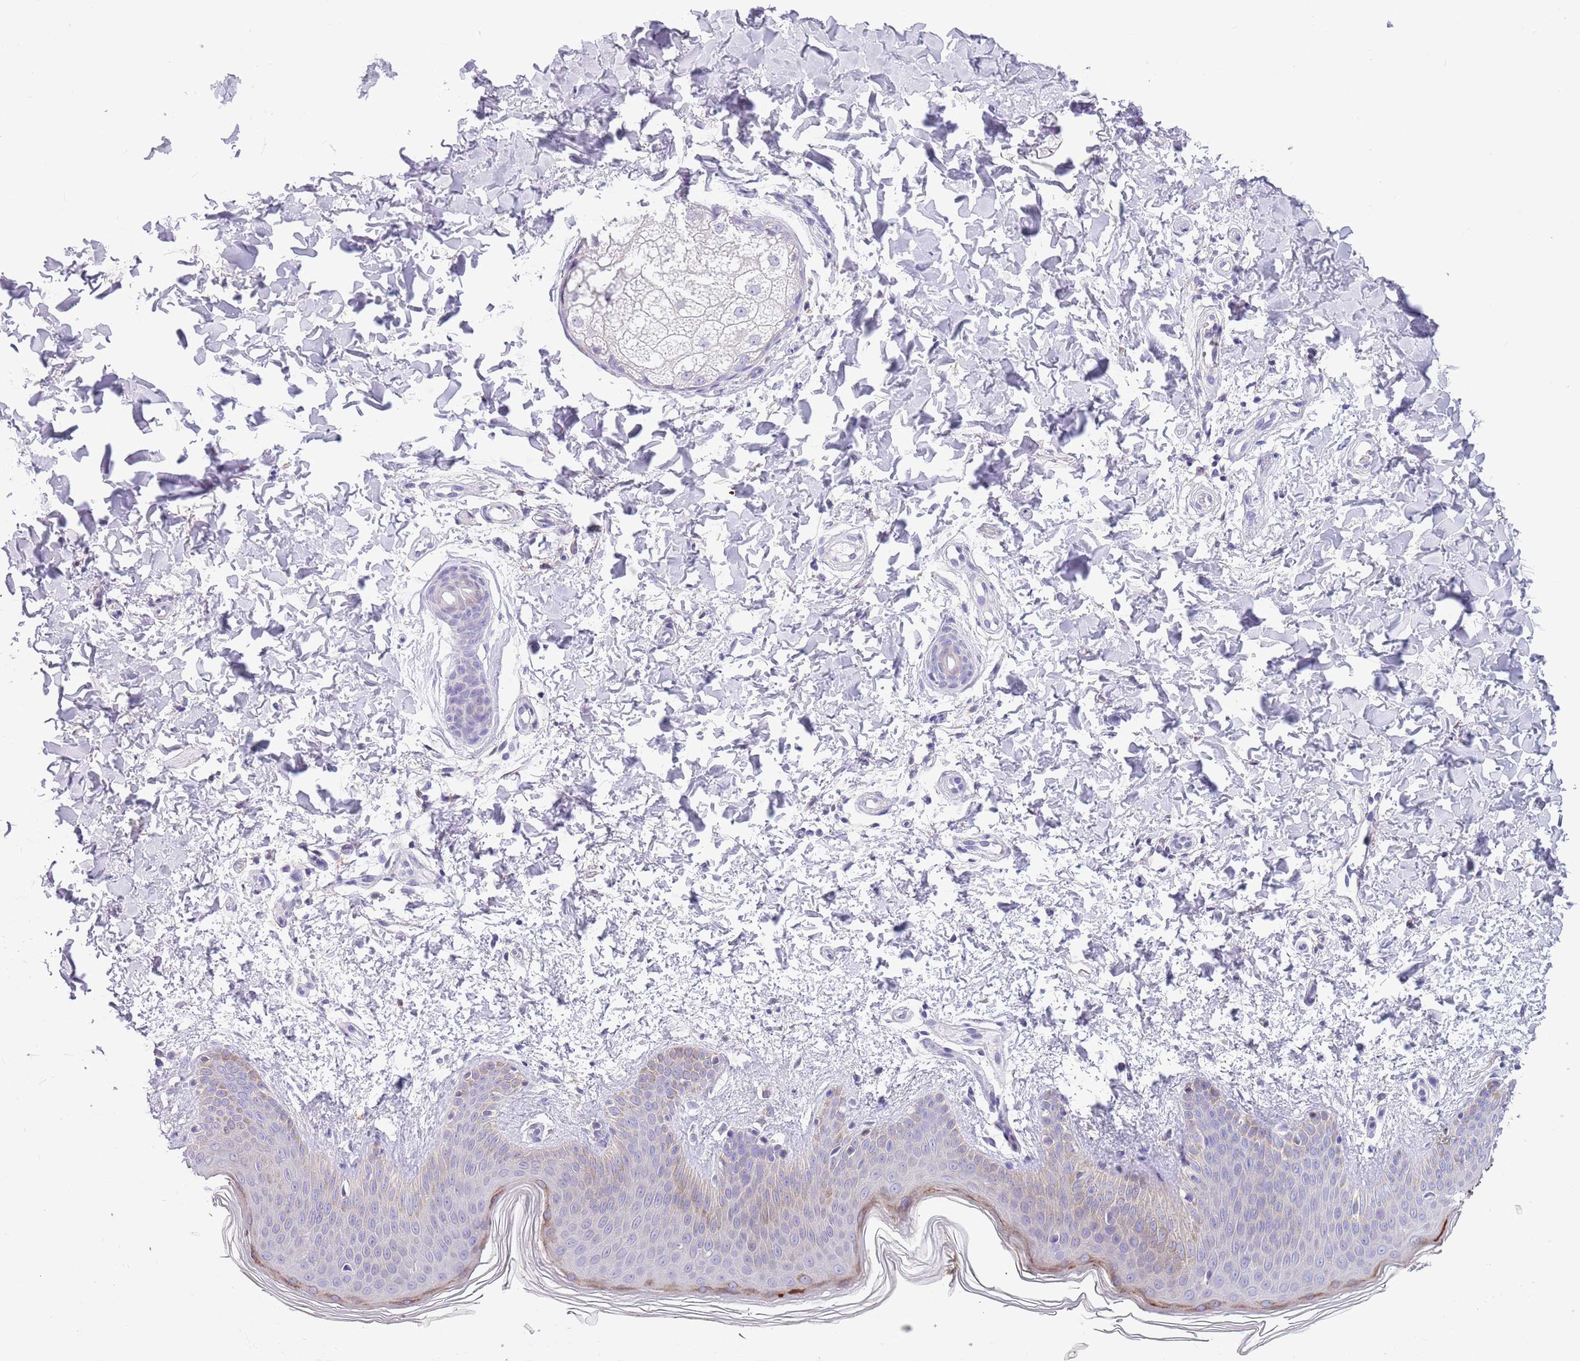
{"staining": {"intensity": "negative", "quantity": "none", "location": "none"}, "tissue": "skin", "cell_type": "Fibroblasts", "image_type": "normal", "snomed": [{"axis": "morphology", "description": "Normal tissue, NOS"}, {"axis": "topography", "description": "Skin"}], "caption": "Fibroblasts show no significant expression in unremarkable skin.", "gene": "ZFP2", "patient": {"sex": "male", "age": 36}}